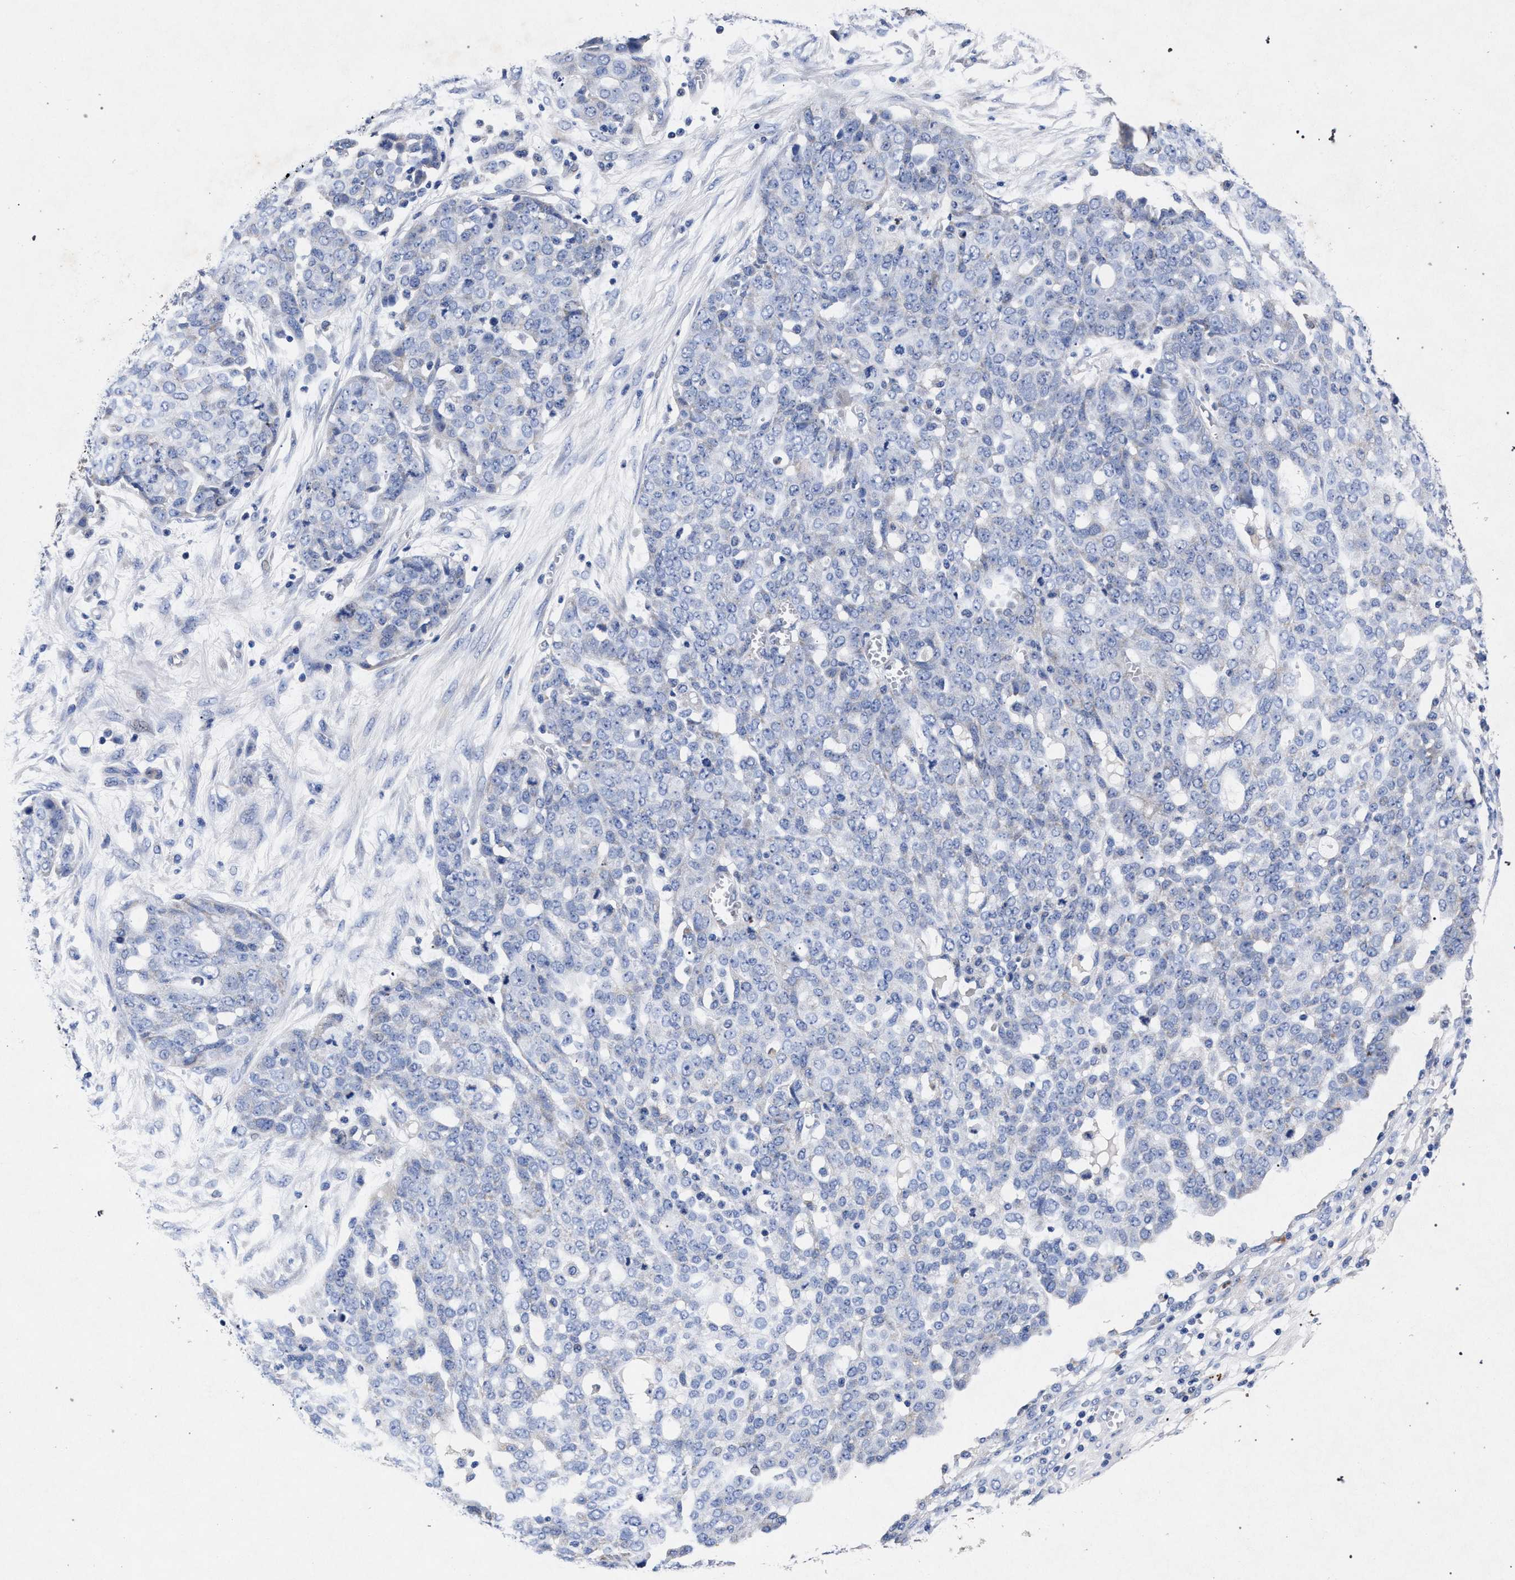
{"staining": {"intensity": "negative", "quantity": "none", "location": "none"}, "tissue": "ovarian cancer", "cell_type": "Tumor cells", "image_type": "cancer", "snomed": [{"axis": "morphology", "description": "Cystadenocarcinoma, serous, NOS"}, {"axis": "topography", "description": "Soft tissue"}, {"axis": "topography", "description": "Ovary"}], "caption": "Immunohistochemistry (IHC) image of neoplastic tissue: ovarian cancer (serous cystadenocarcinoma) stained with DAB (3,3'-diaminobenzidine) demonstrates no significant protein positivity in tumor cells.", "gene": "HSD17B14", "patient": {"sex": "female", "age": 57}}